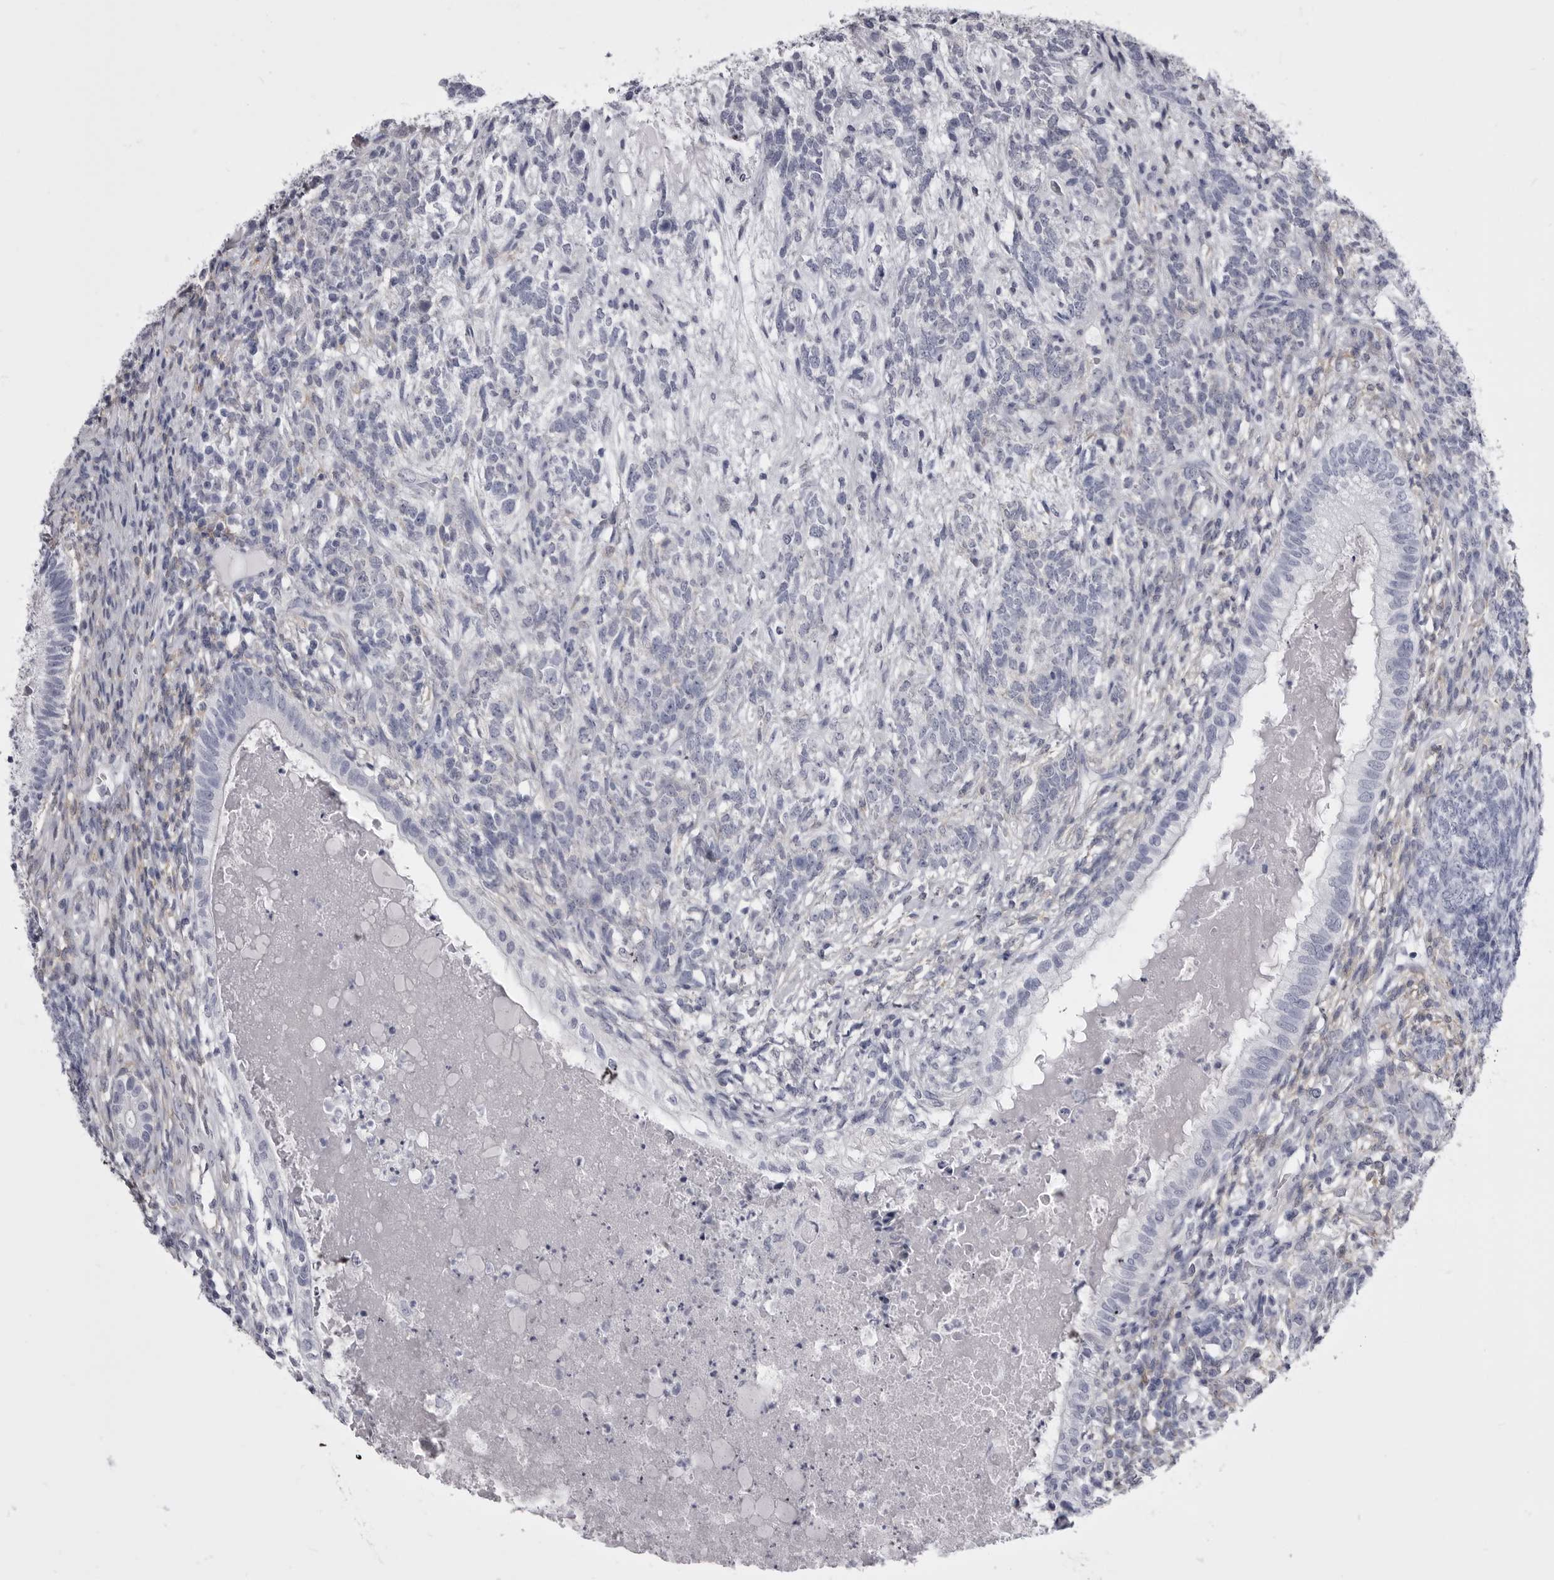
{"staining": {"intensity": "negative", "quantity": "none", "location": "none"}, "tissue": "testis cancer", "cell_type": "Tumor cells", "image_type": "cancer", "snomed": [{"axis": "morphology", "description": "Seminoma, NOS"}, {"axis": "morphology", "description": "Carcinoma, Embryonal, NOS"}, {"axis": "topography", "description": "Testis"}], "caption": "DAB (3,3'-diaminobenzidine) immunohistochemical staining of human embryonal carcinoma (testis) reveals no significant expression in tumor cells. The staining was performed using DAB (3,3'-diaminobenzidine) to visualize the protein expression in brown, while the nuclei were stained in blue with hematoxylin (Magnification: 20x).", "gene": "ANK2", "patient": {"sex": "male", "age": 28}}